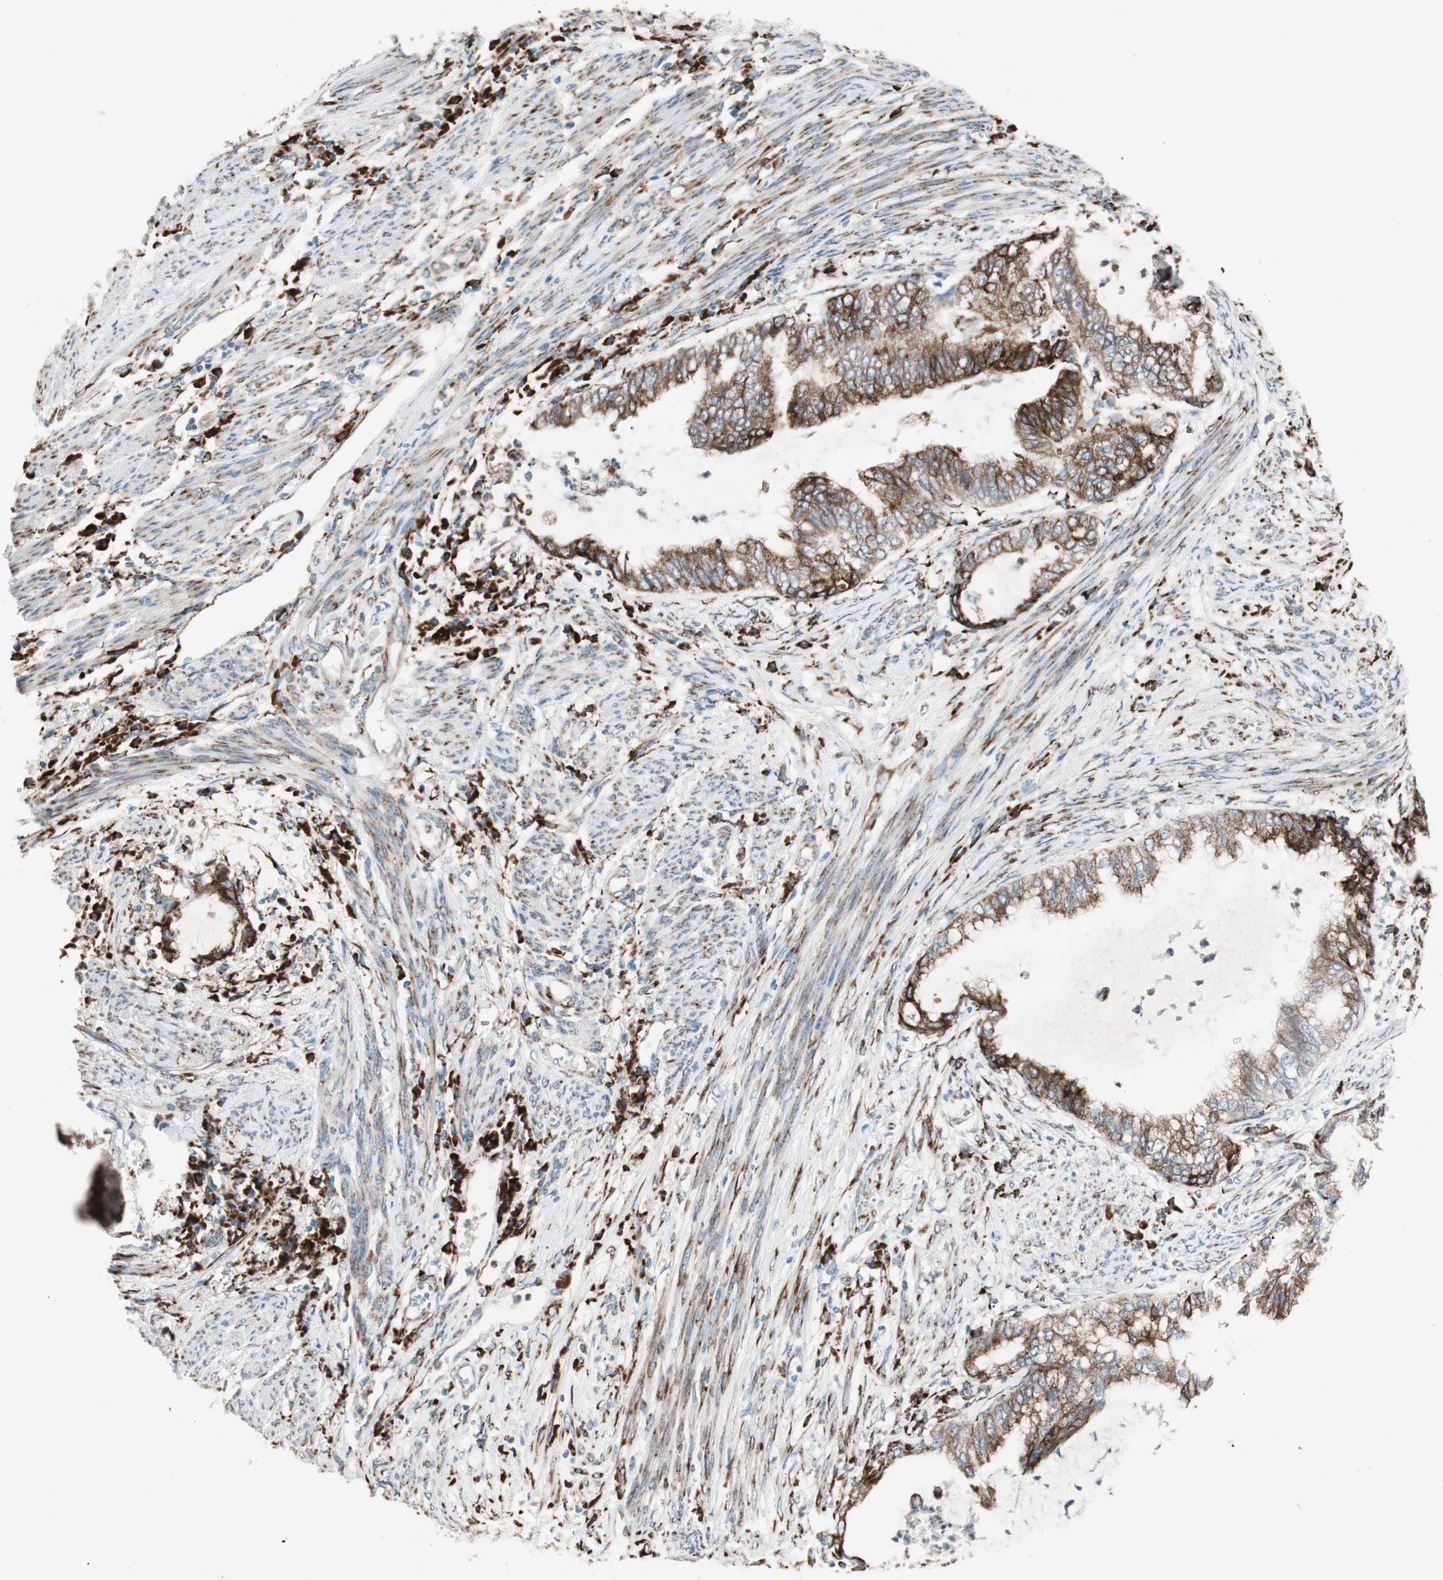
{"staining": {"intensity": "strong", "quantity": ">75%", "location": "cytoplasmic/membranous"}, "tissue": "endometrial cancer", "cell_type": "Tumor cells", "image_type": "cancer", "snomed": [{"axis": "morphology", "description": "Adenocarcinoma, NOS"}, {"axis": "topography", "description": "Endometrium"}], "caption": "This micrograph reveals immunohistochemistry staining of human endometrial adenocarcinoma, with high strong cytoplasmic/membranous positivity in approximately >75% of tumor cells.", "gene": "P4HTM", "patient": {"sex": "female", "age": 79}}